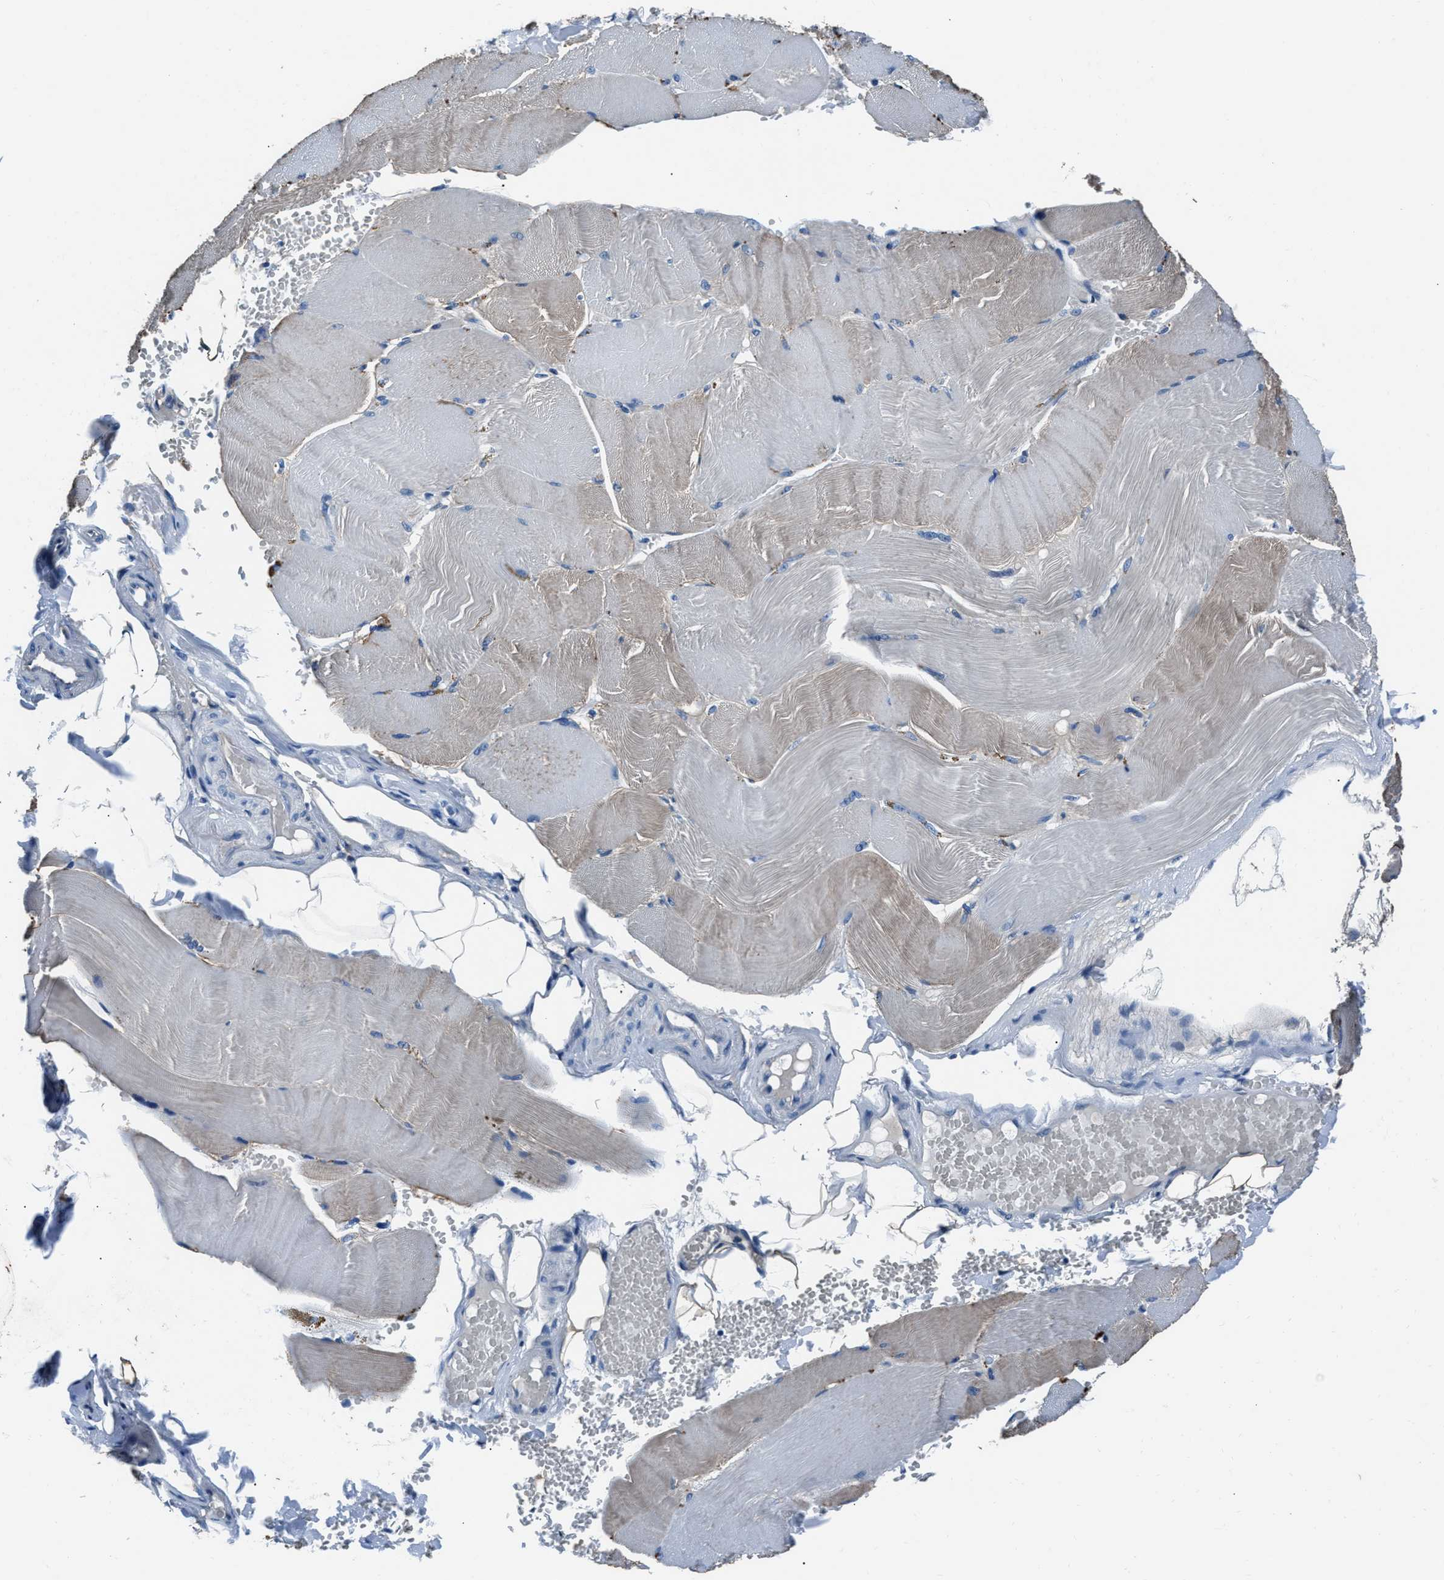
{"staining": {"intensity": "weak", "quantity": "<25%", "location": "cytoplasmic/membranous"}, "tissue": "skeletal muscle", "cell_type": "Myocytes", "image_type": "normal", "snomed": [{"axis": "morphology", "description": "Normal tissue, NOS"}, {"axis": "topography", "description": "Skin"}, {"axis": "topography", "description": "Skeletal muscle"}], "caption": "This is an immunohistochemistry histopathology image of benign human skeletal muscle. There is no expression in myocytes.", "gene": "PRTFDC1", "patient": {"sex": "male", "age": 83}}